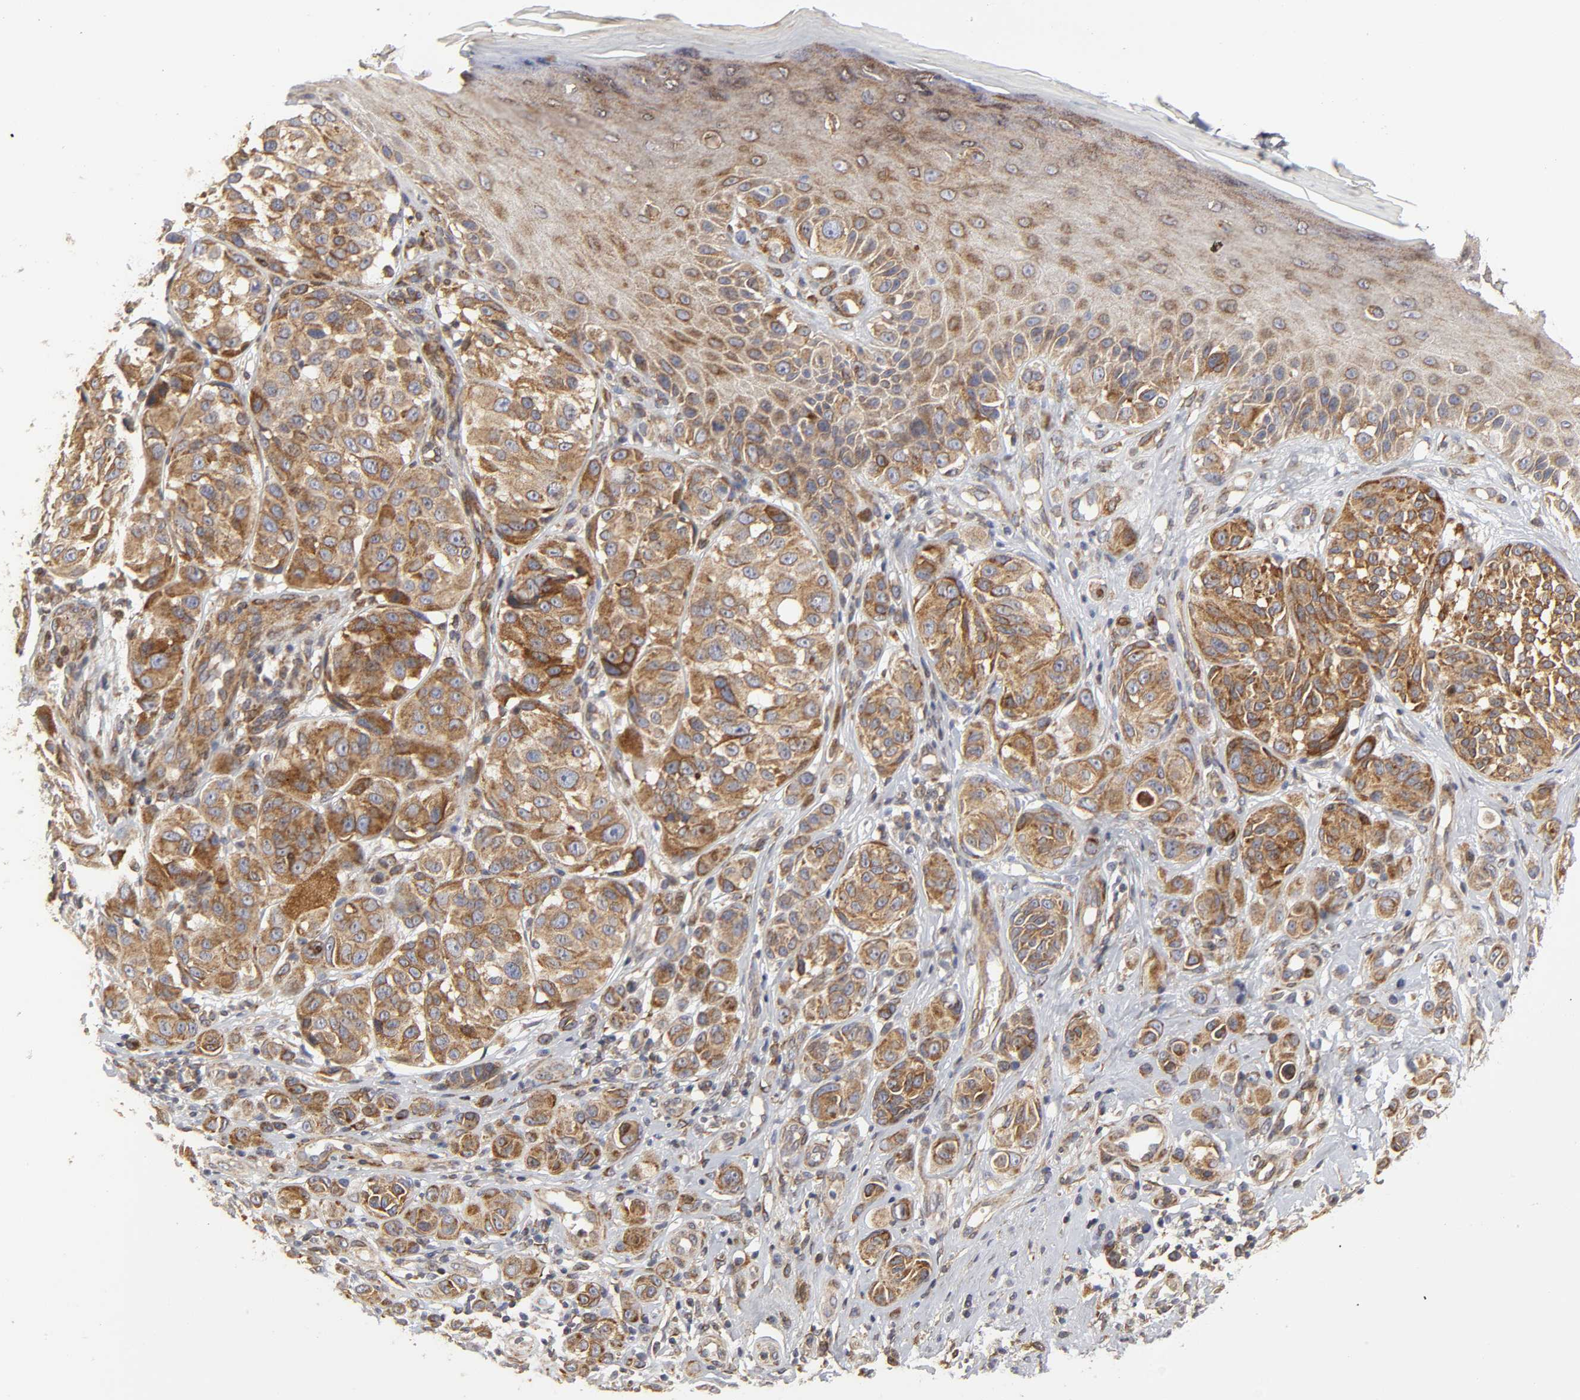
{"staining": {"intensity": "moderate", "quantity": ">75%", "location": "cytoplasmic/membranous"}, "tissue": "melanoma", "cell_type": "Tumor cells", "image_type": "cancer", "snomed": [{"axis": "morphology", "description": "Malignant melanoma, NOS"}, {"axis": "topography", "description": "Skin"}], "caption": "There is medium levels of moderate cytoplasmic/membranous expression in tumor cells of melanoma, as demonstrated by immunohistochemical staining (brown color).", "gene": "POR", "patient": {"sex": "male", "age": 57}}